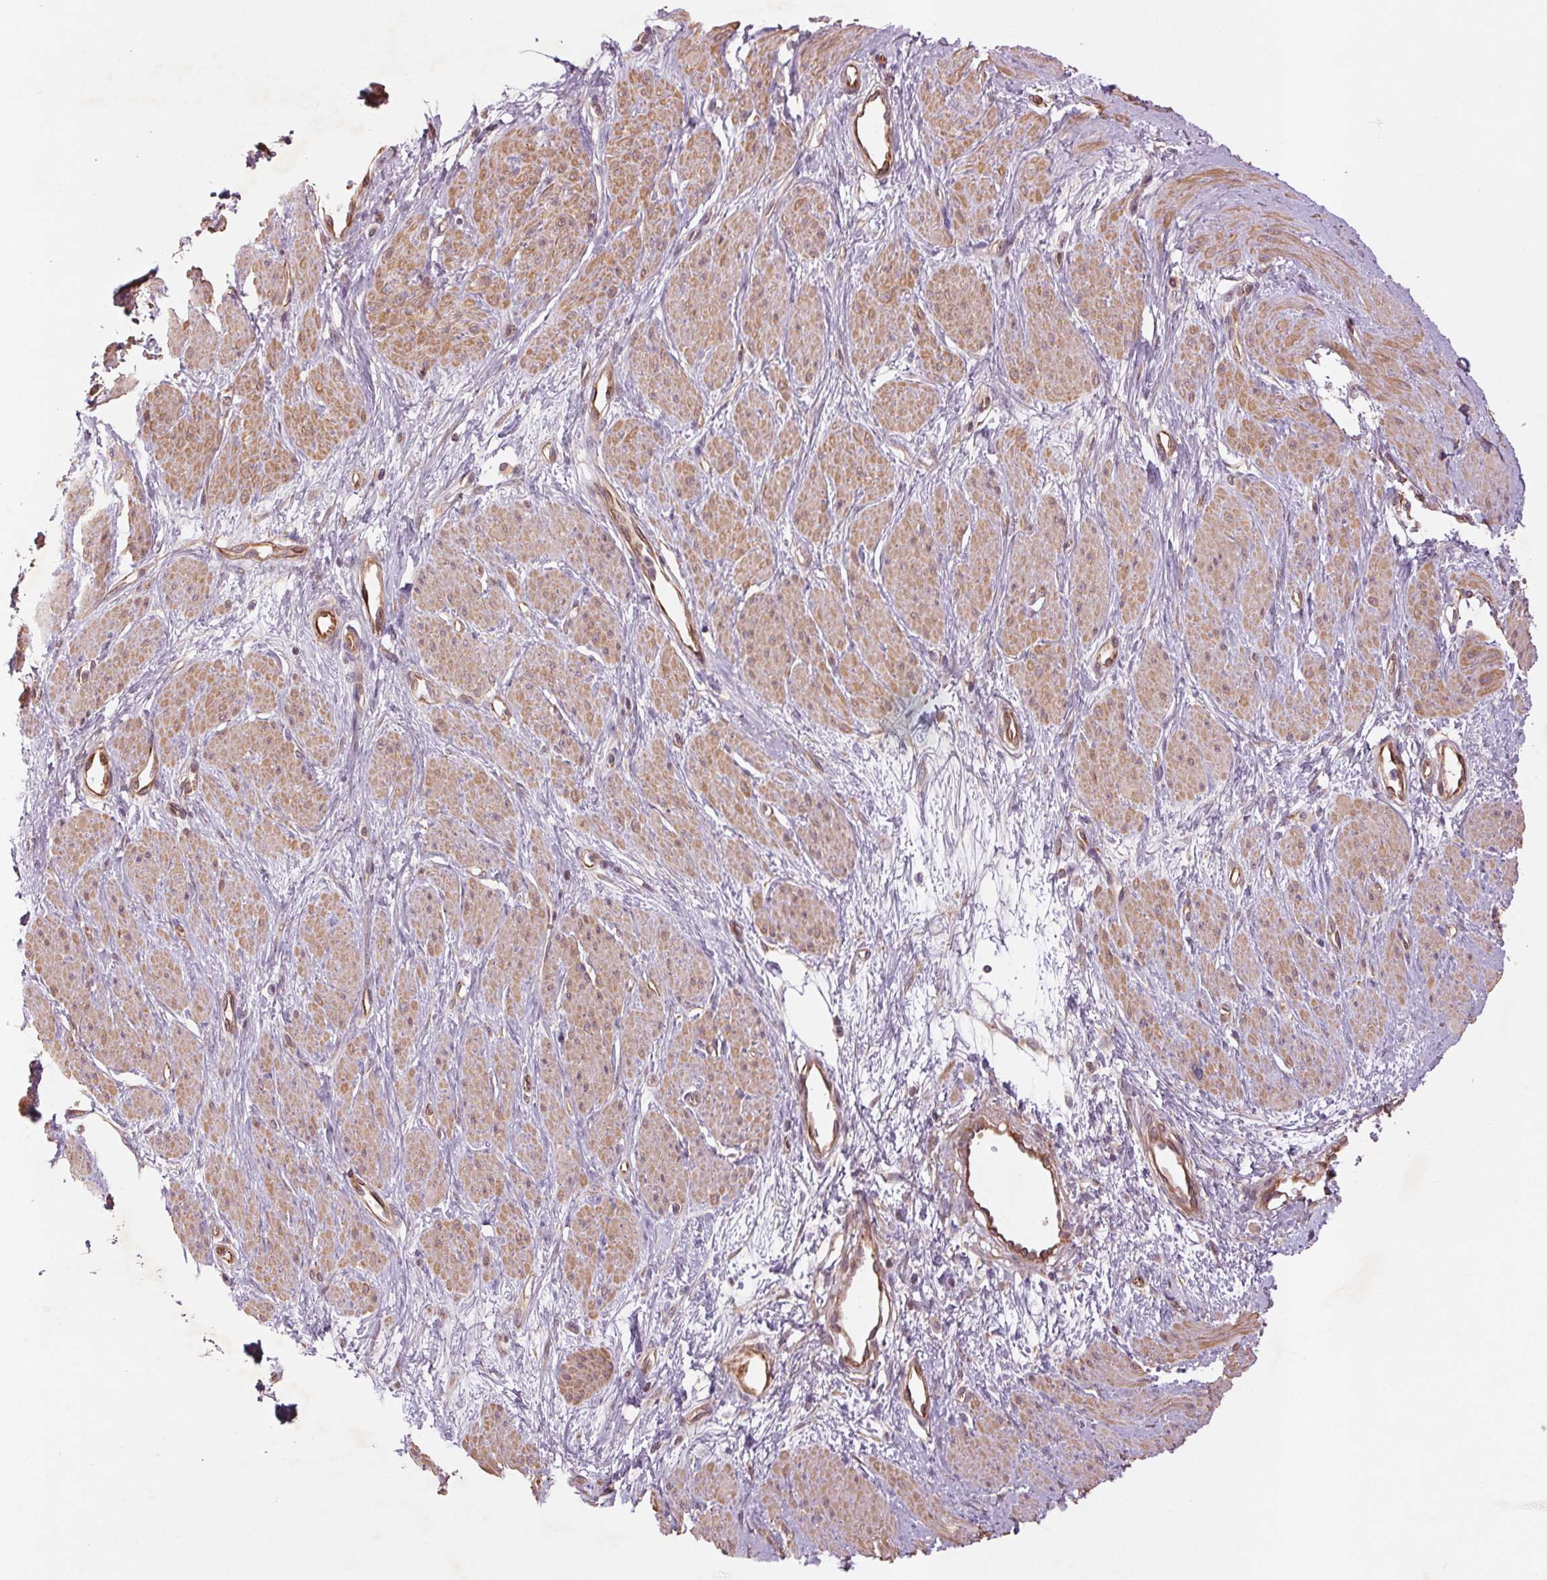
{"staining": {"intensity": "weak", "quantity": ">75%", "location": "cytoplasmic/membranous"}, "tissue": "smooth muscle", "cell_type": "Smooth muscle cells", "image_type": "normal", "snomed": [{"axis": "morphology", "description": "Normal tissue, NOS"}, {"axis": "topography", "description": "Smooth muscle"}, {"axis": "topography", "description": "Uterus"}], "caption": "The image exhibits a brown stain indicating the presence of a protein in the cytoplasmic/membranous of smooth muscle cells in smooth muscle. The protein of interest is stained brown, and the nuclei are stained in blue (DAB (3,3'-diaminobenzidine) IHC with brightfield microscopy, high magnification).", "gene": "CCSER1", "patient": {"sex": "female", "age": 39}}